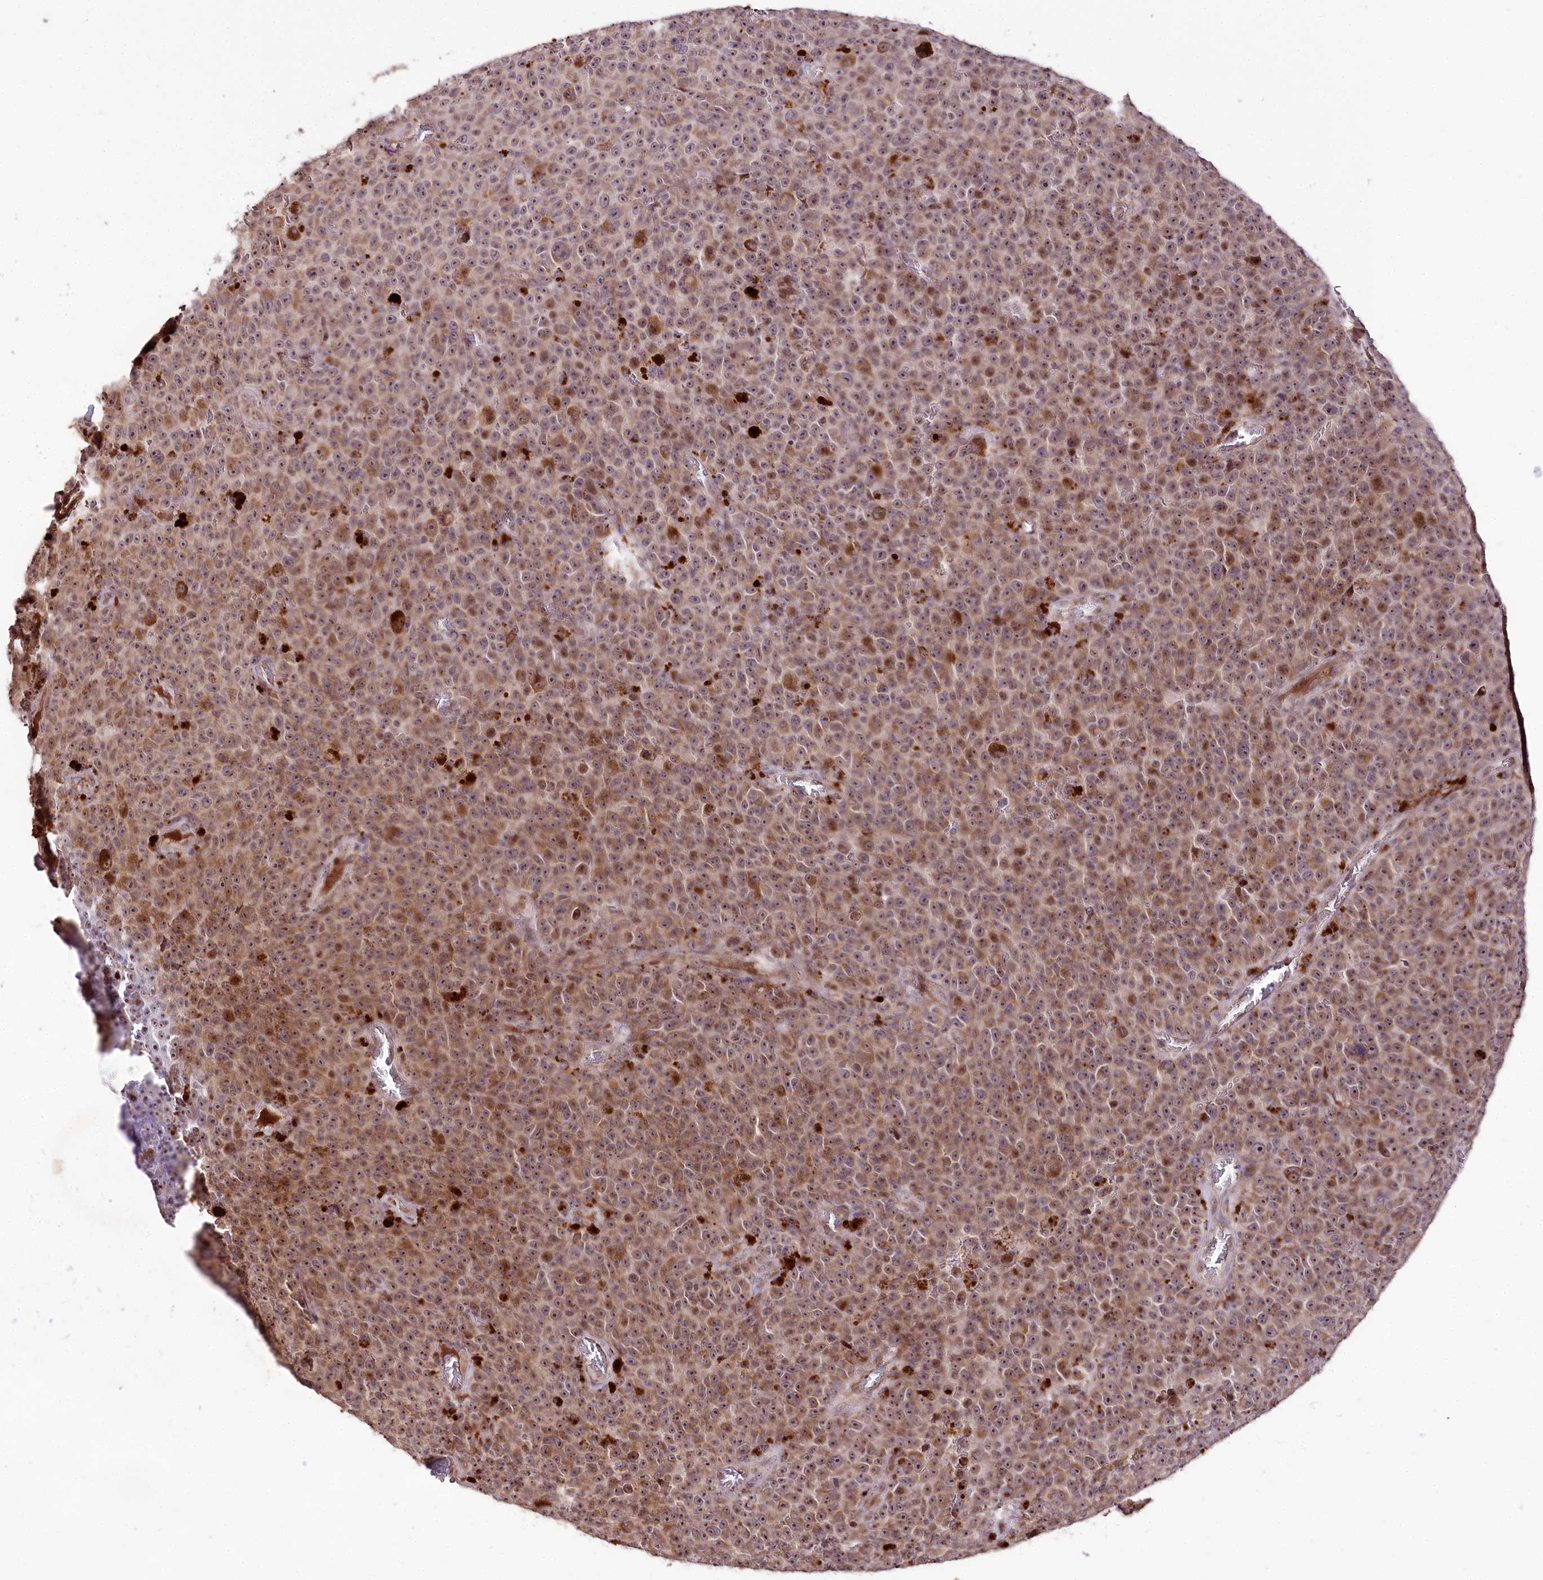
{"staining": {"intensity": "moderate", "quantity": ">75%", "location": "cytoplasmic/membranous,nuclear"}, "tissue": "melanoma", "cell_type": "Tumor cells", "image_type": "cancer", "snomed": [{"axis": "morphology", "description": "Malignant melanoma, NOS"}, {"axis": "topography", "description": "Skin"}], "caption": "Immunohistochemistry (IHC) micrograph of human melanoma stained for a protein (brown), which shows medium levels of moderate cytoplasmic/membranous and nuclear staining in approximately >75% of tumor cells.", "gene": "DMP1", "patient": {"sex": "female", "age": 82}}